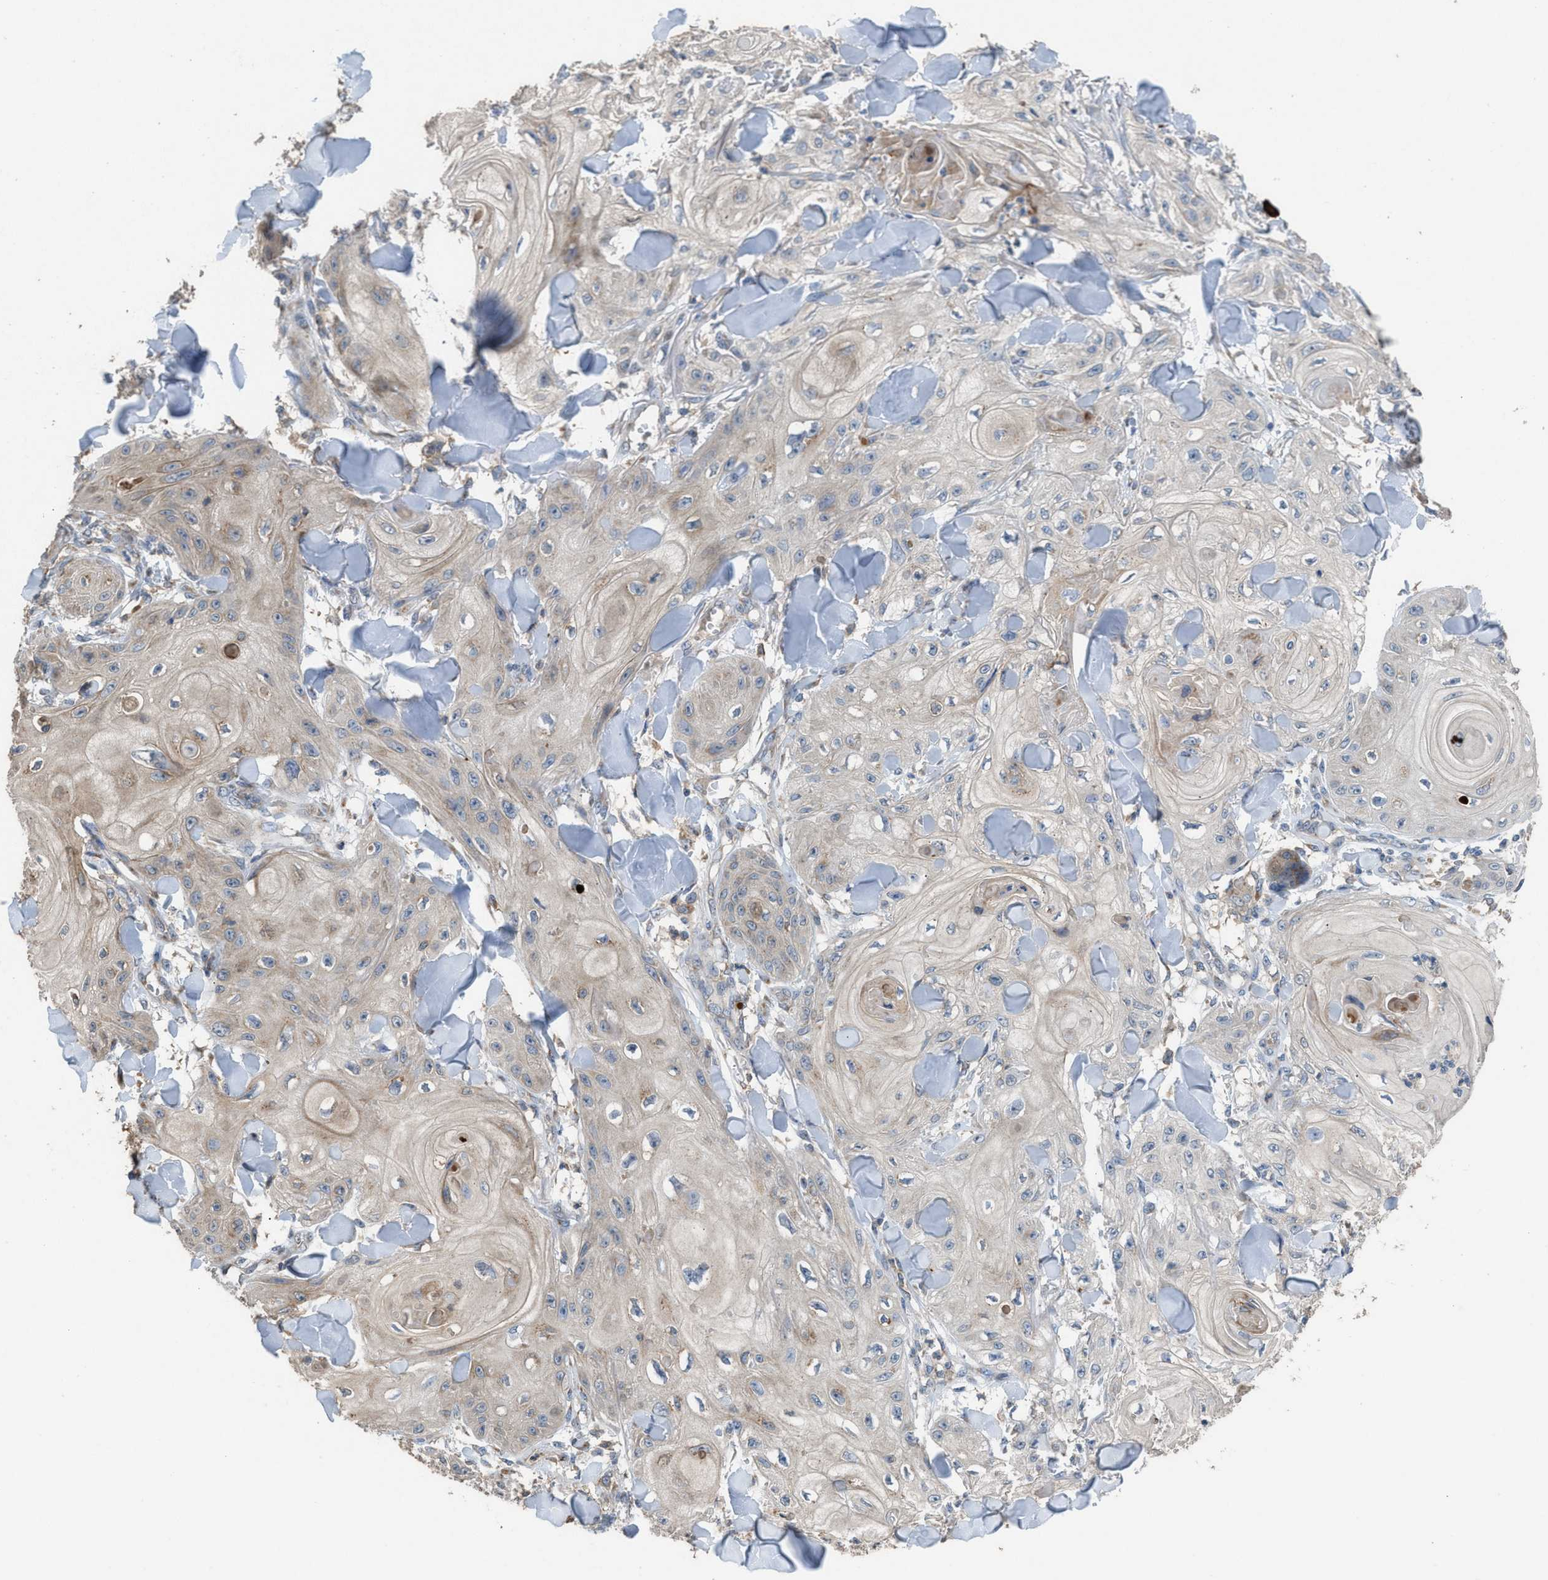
{"staining": {"intensity": "negative", "quantity": "none", "location": "none"}, "tissue": "skin cancer", "cell_type": "Tumor cells", "image_type": "cancer", "snomed": [{"axis": "morphology", "description": "Squamous cell carcinoma, NOS"}, {"axis": "topography", "description": "Skin"}], "caption": "IHC micrograph of skin cancer stained for a protein (brown), which displays no staining in tumor cells.", "gene": "TPK1", "patient": {"sex": "male", "age": 74}}